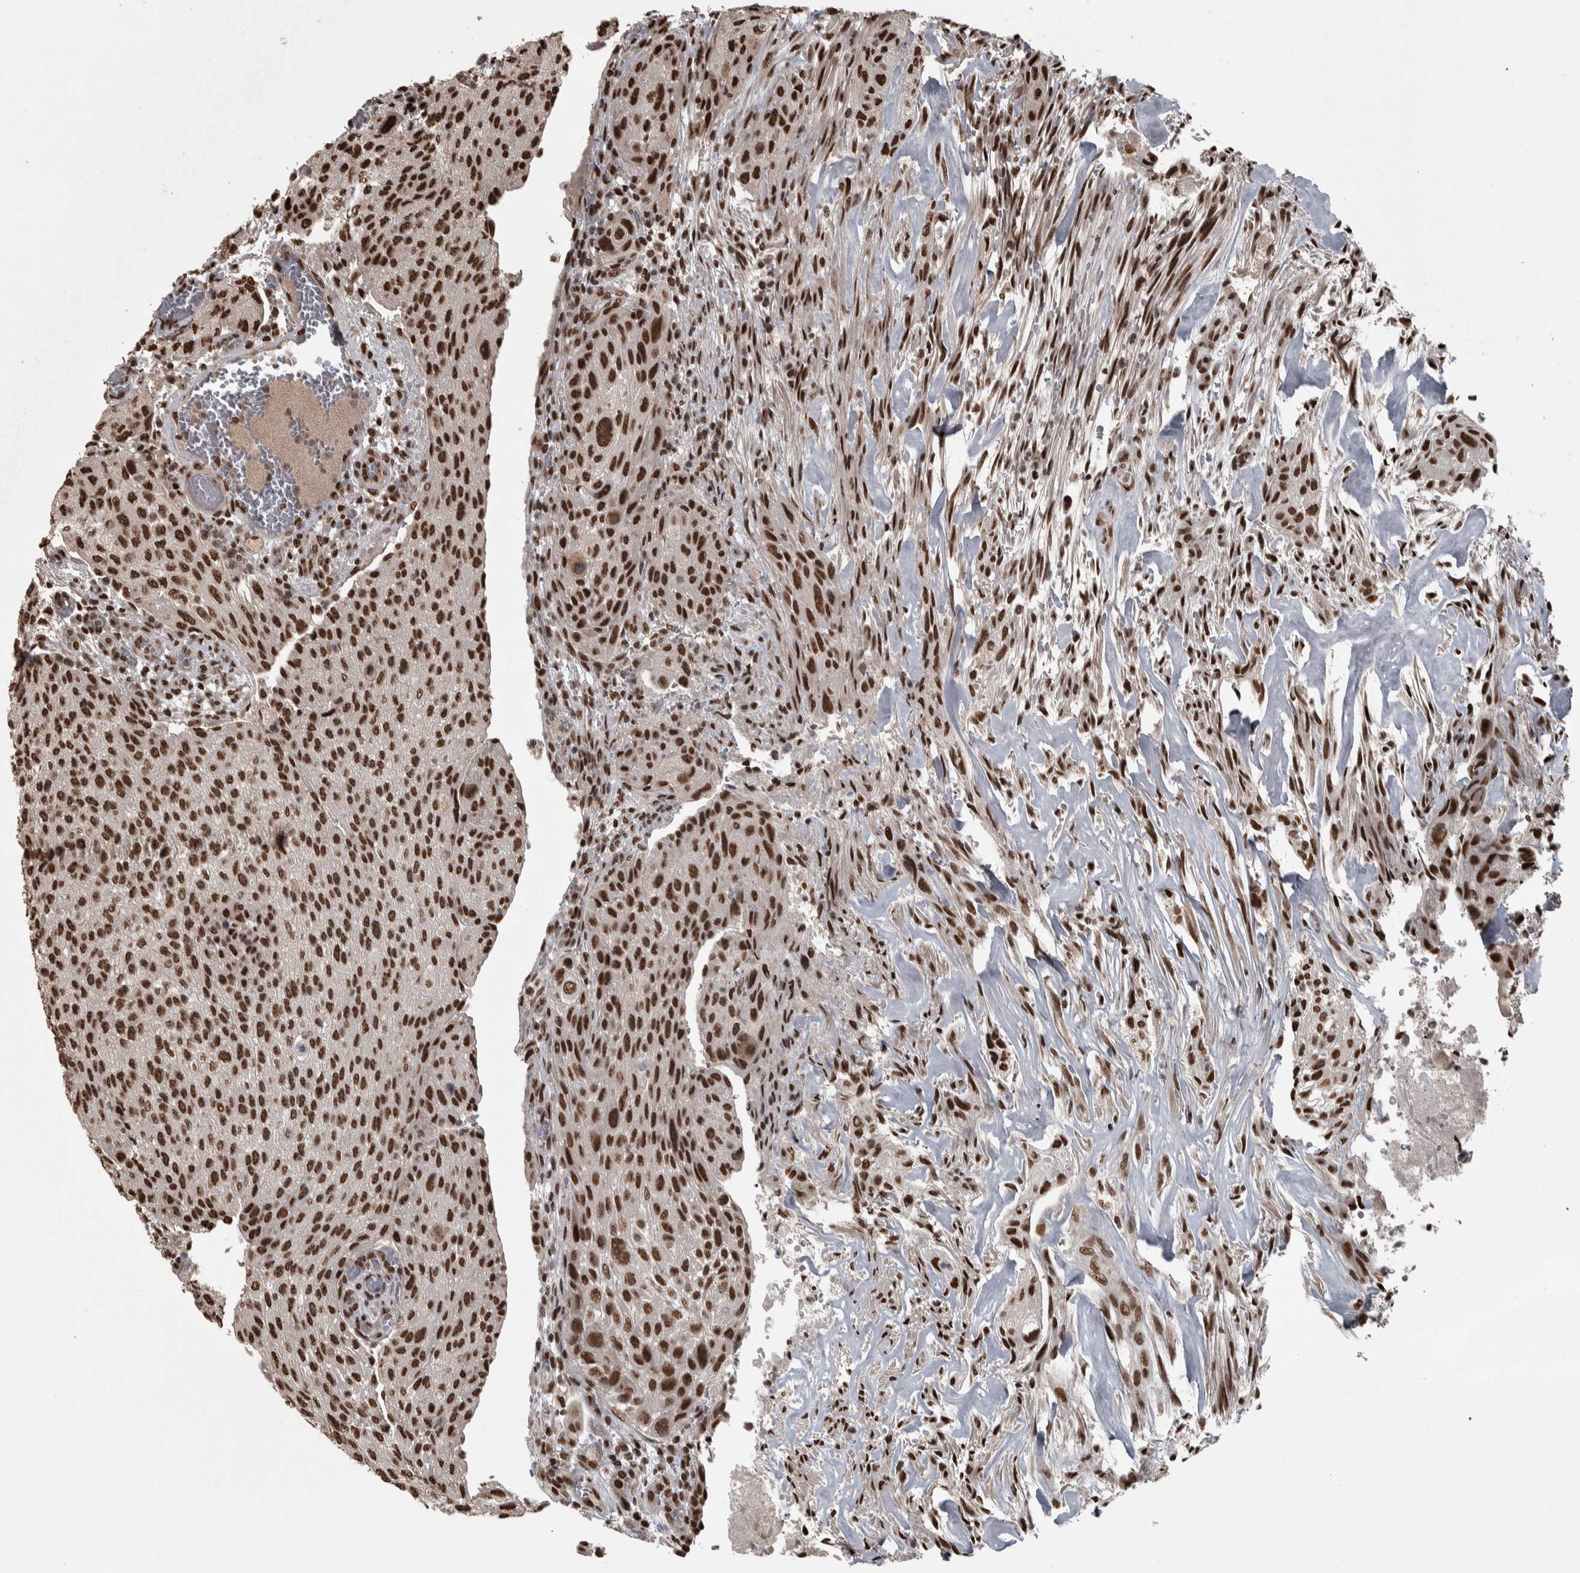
{"staining": {"intensity": "strong", "quantity": ">75%", "location": "nuclear"}, "tissue": "urothelial cancer", "cell_type": "Tumor cells", "image_type": "cancer", "snomed": [{"axis": "morphology", "description": "Urothelial carcinoma, Low grade"}, {"axis": "morphology", "description": "Urothelial carcinoma, High grade"}, {"axis": "topography", "description": "Urinary bladder"}], "caption": "Immunohistochemistry of high-grade urothelial carcinoma demonstrates high levels of strong nuclear positivity in about >75% of tumor cells. Using DAB (3,3'-diaminobenzidine) (brown) and hematoxylin (blue) stains, captured at high magnification using brightfield microscopy.", "gene": "ZFHX4", "patient": {"sex": "male", "age": 35}}